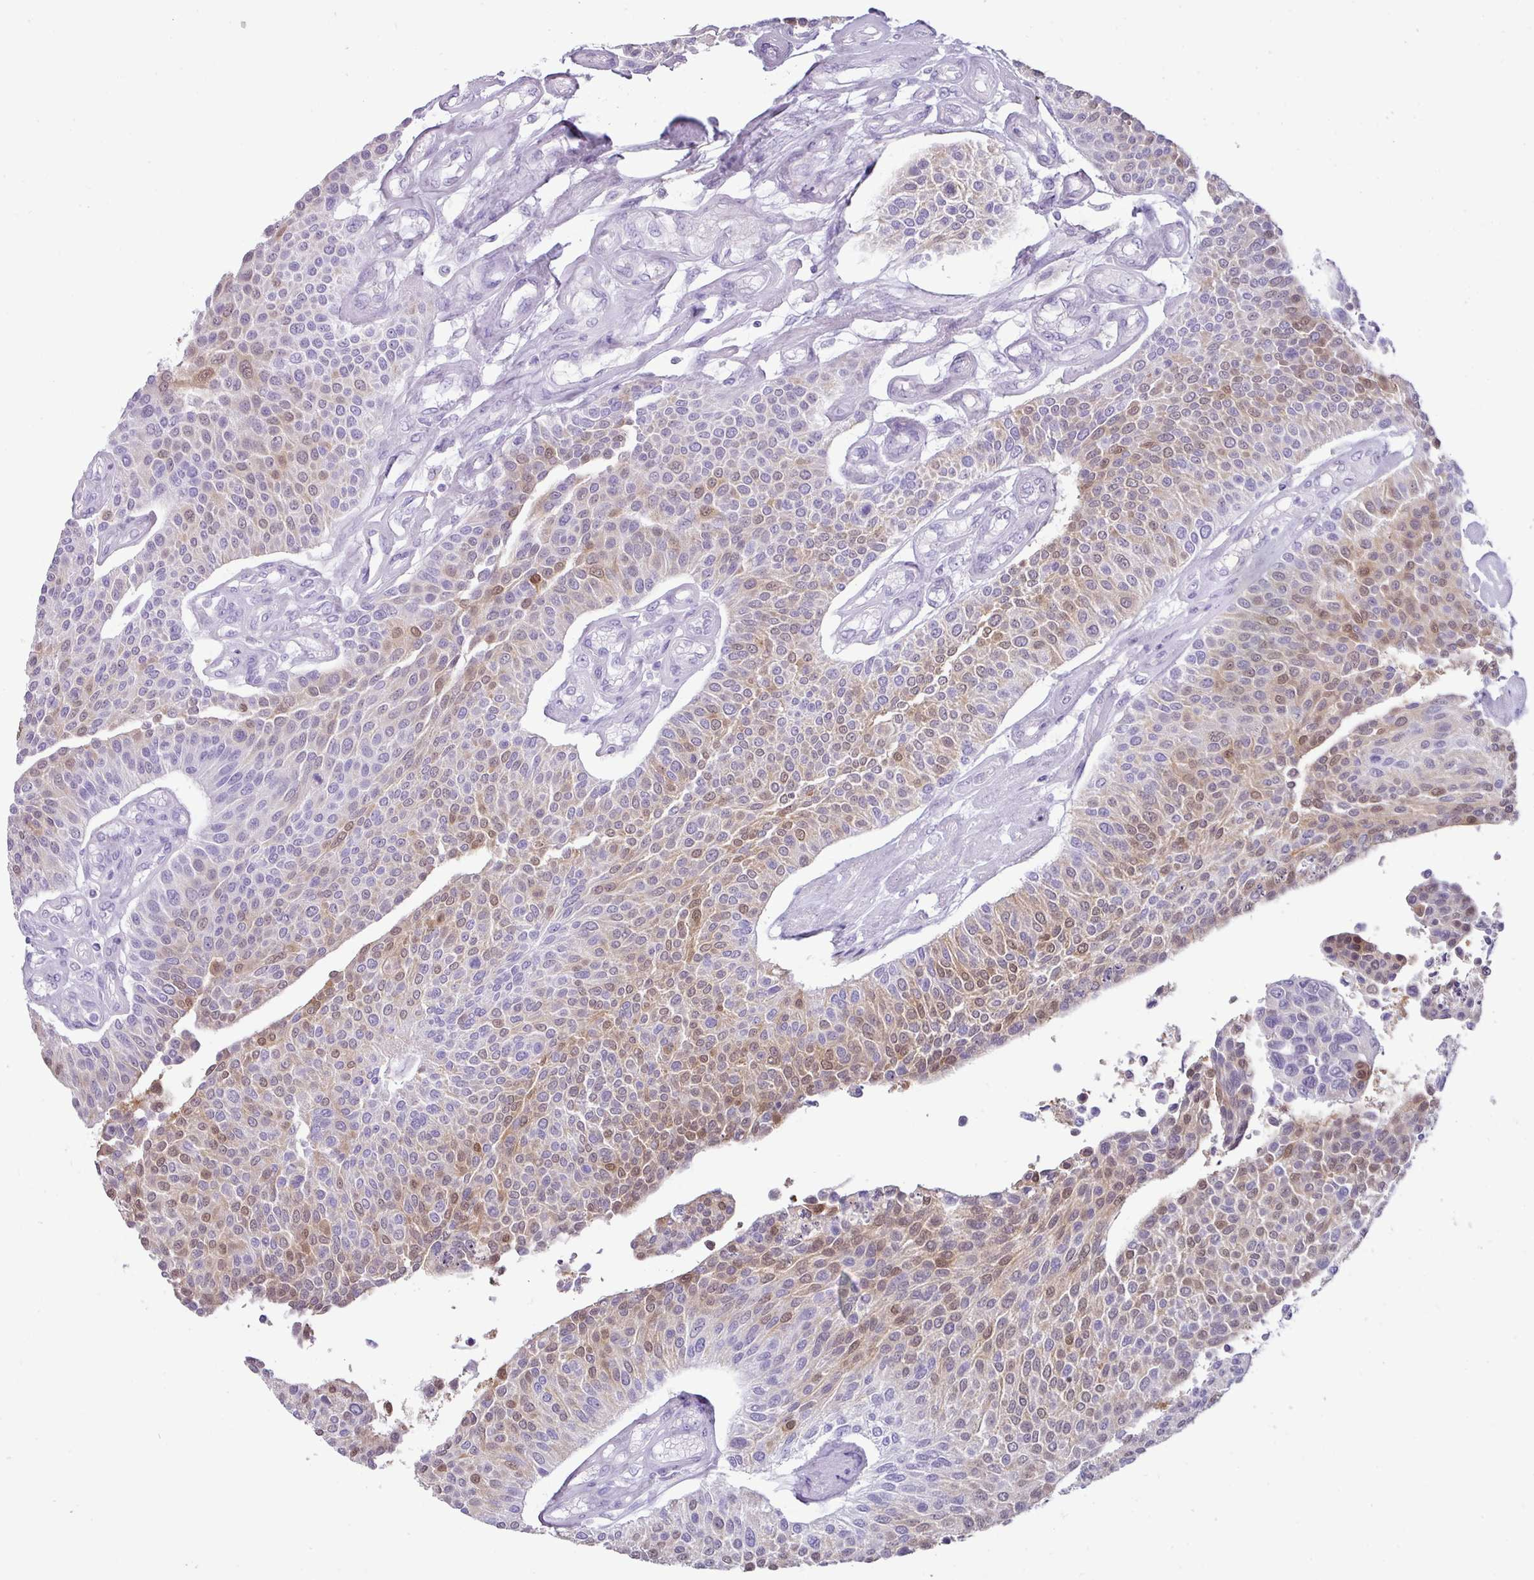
{"staining": {"intensity": "moderate", "quantity": "25%-75%", "location": "cytoplasmic/membranous,nuclear"}, "tissue": "urothelial cancer", "cell_type": "Tumor cells", "image_type": "cancer", "snomed": [{"axis": "morphology", "description": "Urothelial carcinoma, NOS"}, {"axis": "topography", "description": "Urinary bladder"}], "caption": "Immunohistochemistry (IHC) micrograph of neoplastic tissue: human urothelial cancer stained using IHC reveals medium levels of moderate protein expression localized specifically in the cytoplasmic/membranous and nuclear of tumor cells, appearing as a cytoplasmic/membranous and nuclear brown color.", "gene": "NCCRP1", "patient": {"sex": "male", "age": 55}}